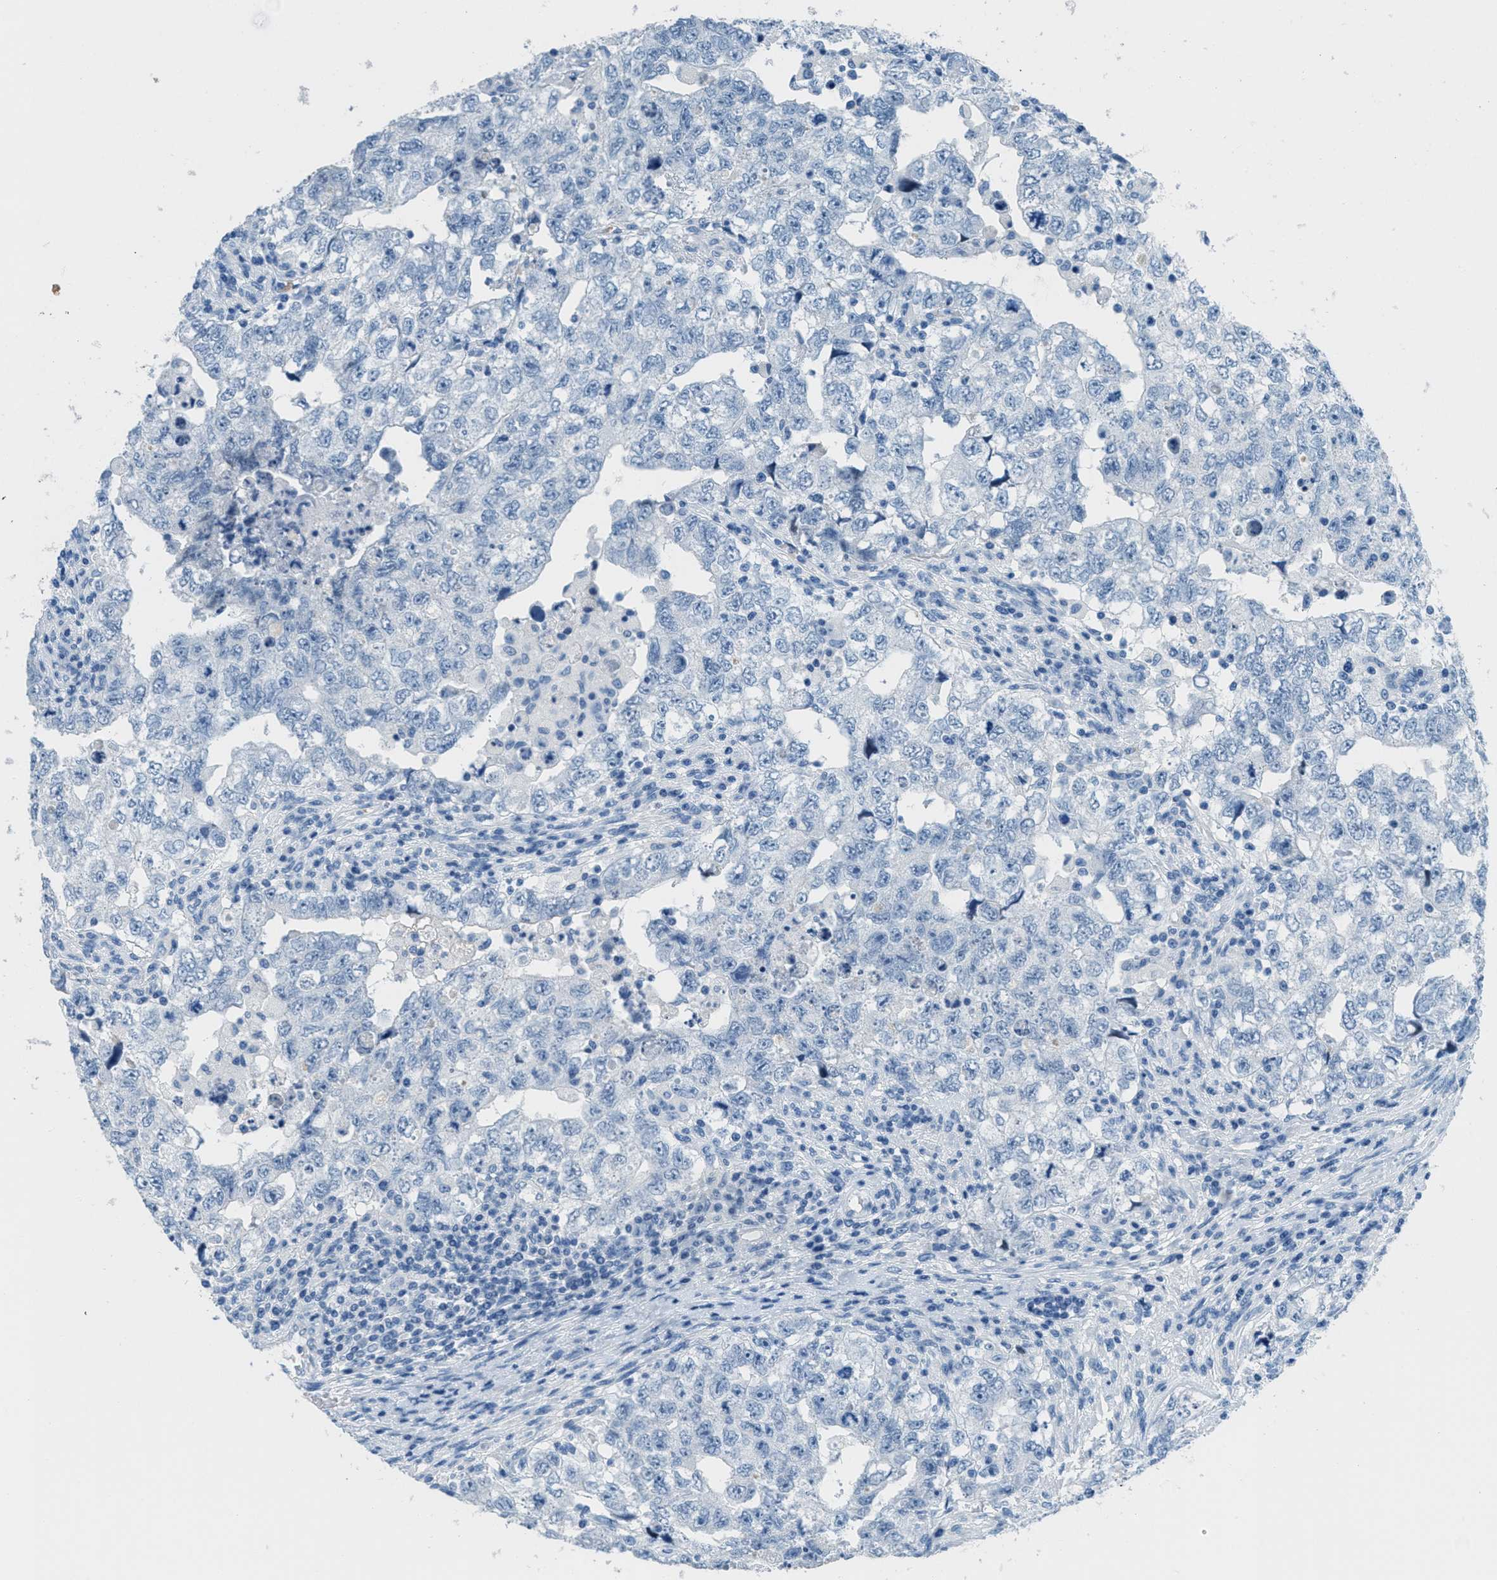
{"staining": {"intensity": "negative", "quantity": "none", "location": "none"}, "tissue": "testis cancer", "cell_type": "Tumor cells", "image_type": "cancer", "snomed": [{"axis": "morphology", "description": "Carcinoma, Embryonal, NOS"}, {"axis": "topography", "description": "Testis"}], "caption": "There is no significant positivity in tumor cells of testis cancer (embryonal carcinoma).", "gene": "MGARP", "patient": {"sex": "male", "age": 36}}